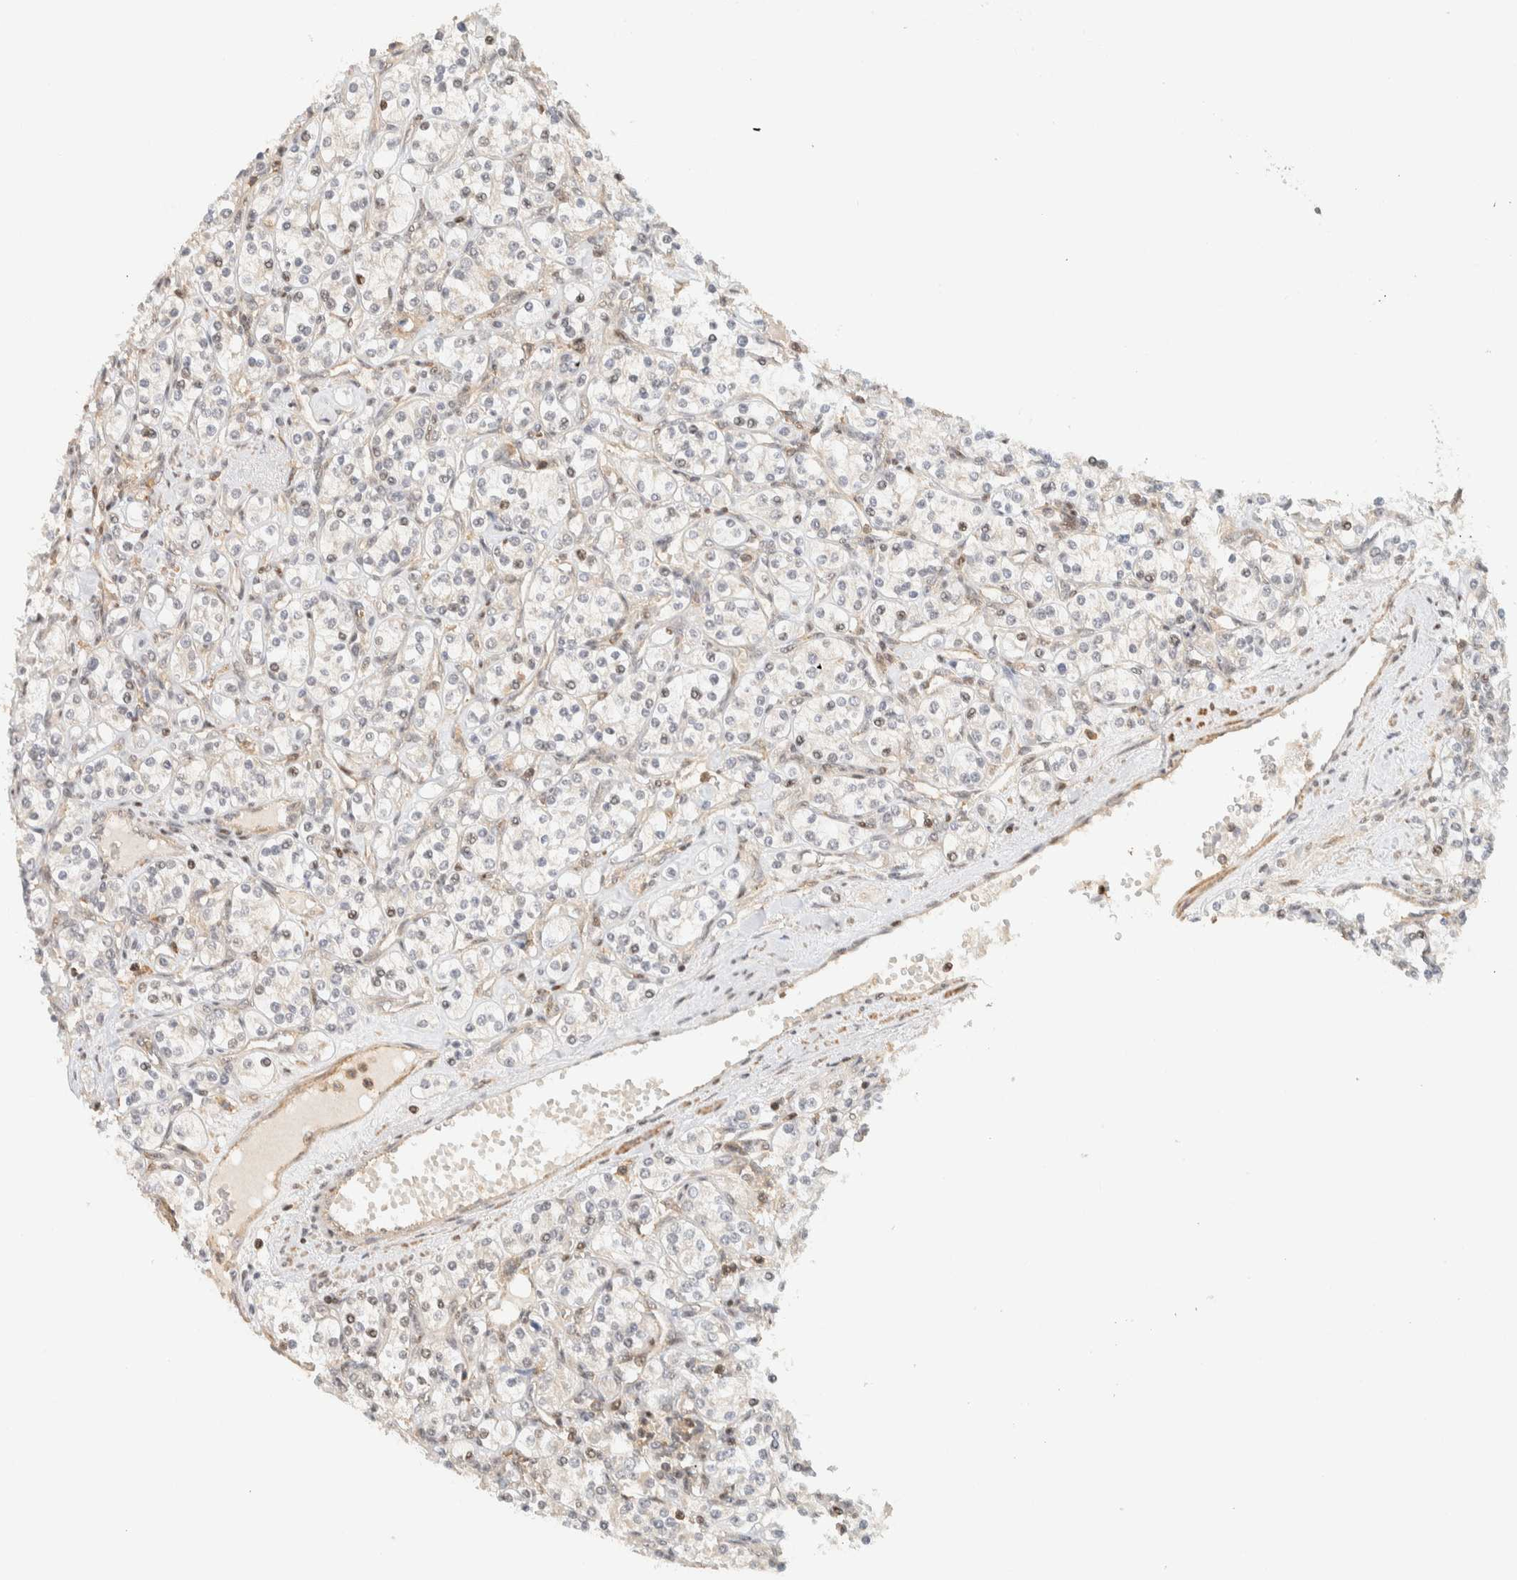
{"staining": {"intensity": "weak", "quantity": "<25%", "location": "nuclear"}, "tissue": "renal cancer", "cell_type": "Tumor cells", "image_type": "cancer", "snomed": [{"axis": "morphology", "description": "Adenocarcinoma, NOS"}, {"axis": "topography", "description": "Kidney"}], "caption": "High magnification brightfield microscopy of adenocarcinoma (renal) stained with DAB (brown) and counterstained with hematoxylin (blue): tumor cells show no significant expression.", "gene": "ARFGEF1", "patient": {"sex": "male", "age": 77}}